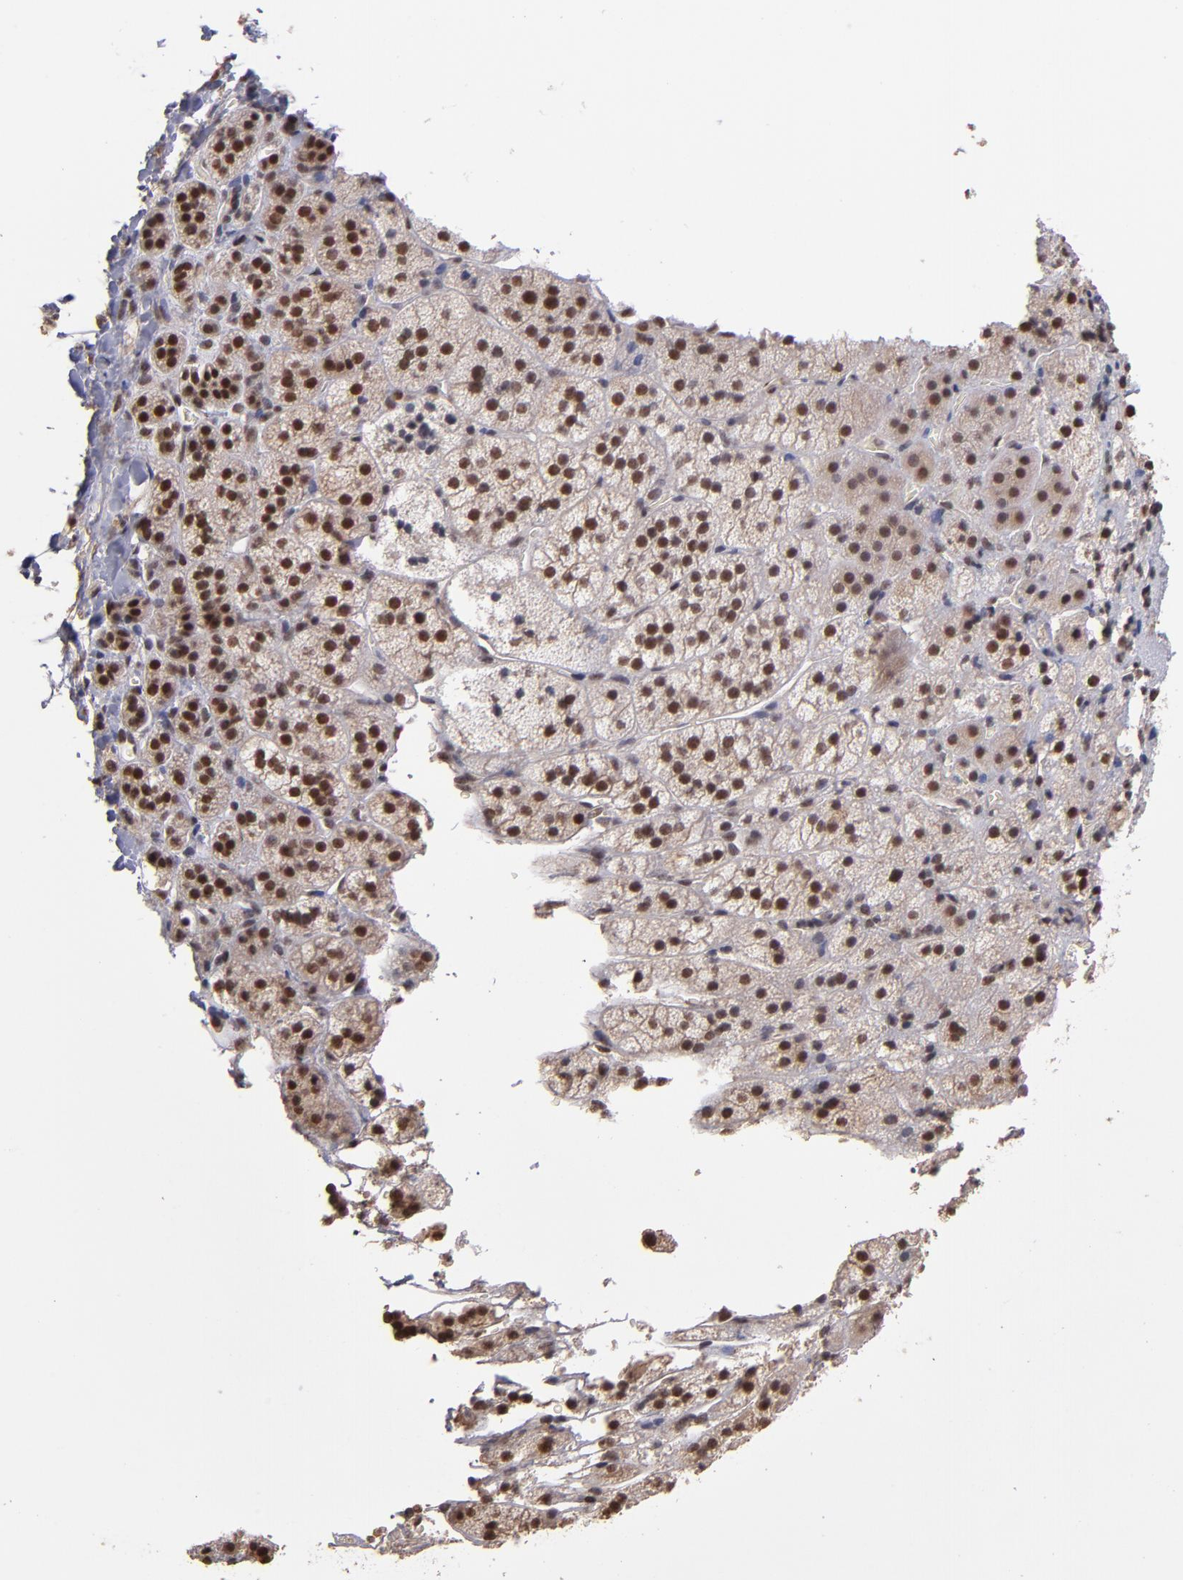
{"staining": {"intensity": "moderate", "quantity": ">75%", "location": "nuclear"}, "tissue": "adrenal gland", "cell_type": "Glandular cells", "image_type": "normal", "snomed": [{"axis": "morphology", "description": "Normal tissue, NOS"}, {"axis": "topography", "description": "Adrenal gland"}], "caption": "The histopathology image exhibits a brown stain indicating the presence of a protein in the nuclear of glandular cells in adrenal gland.", "gene": "TERF2", "patient": {"sex": "female", "age": 44}}